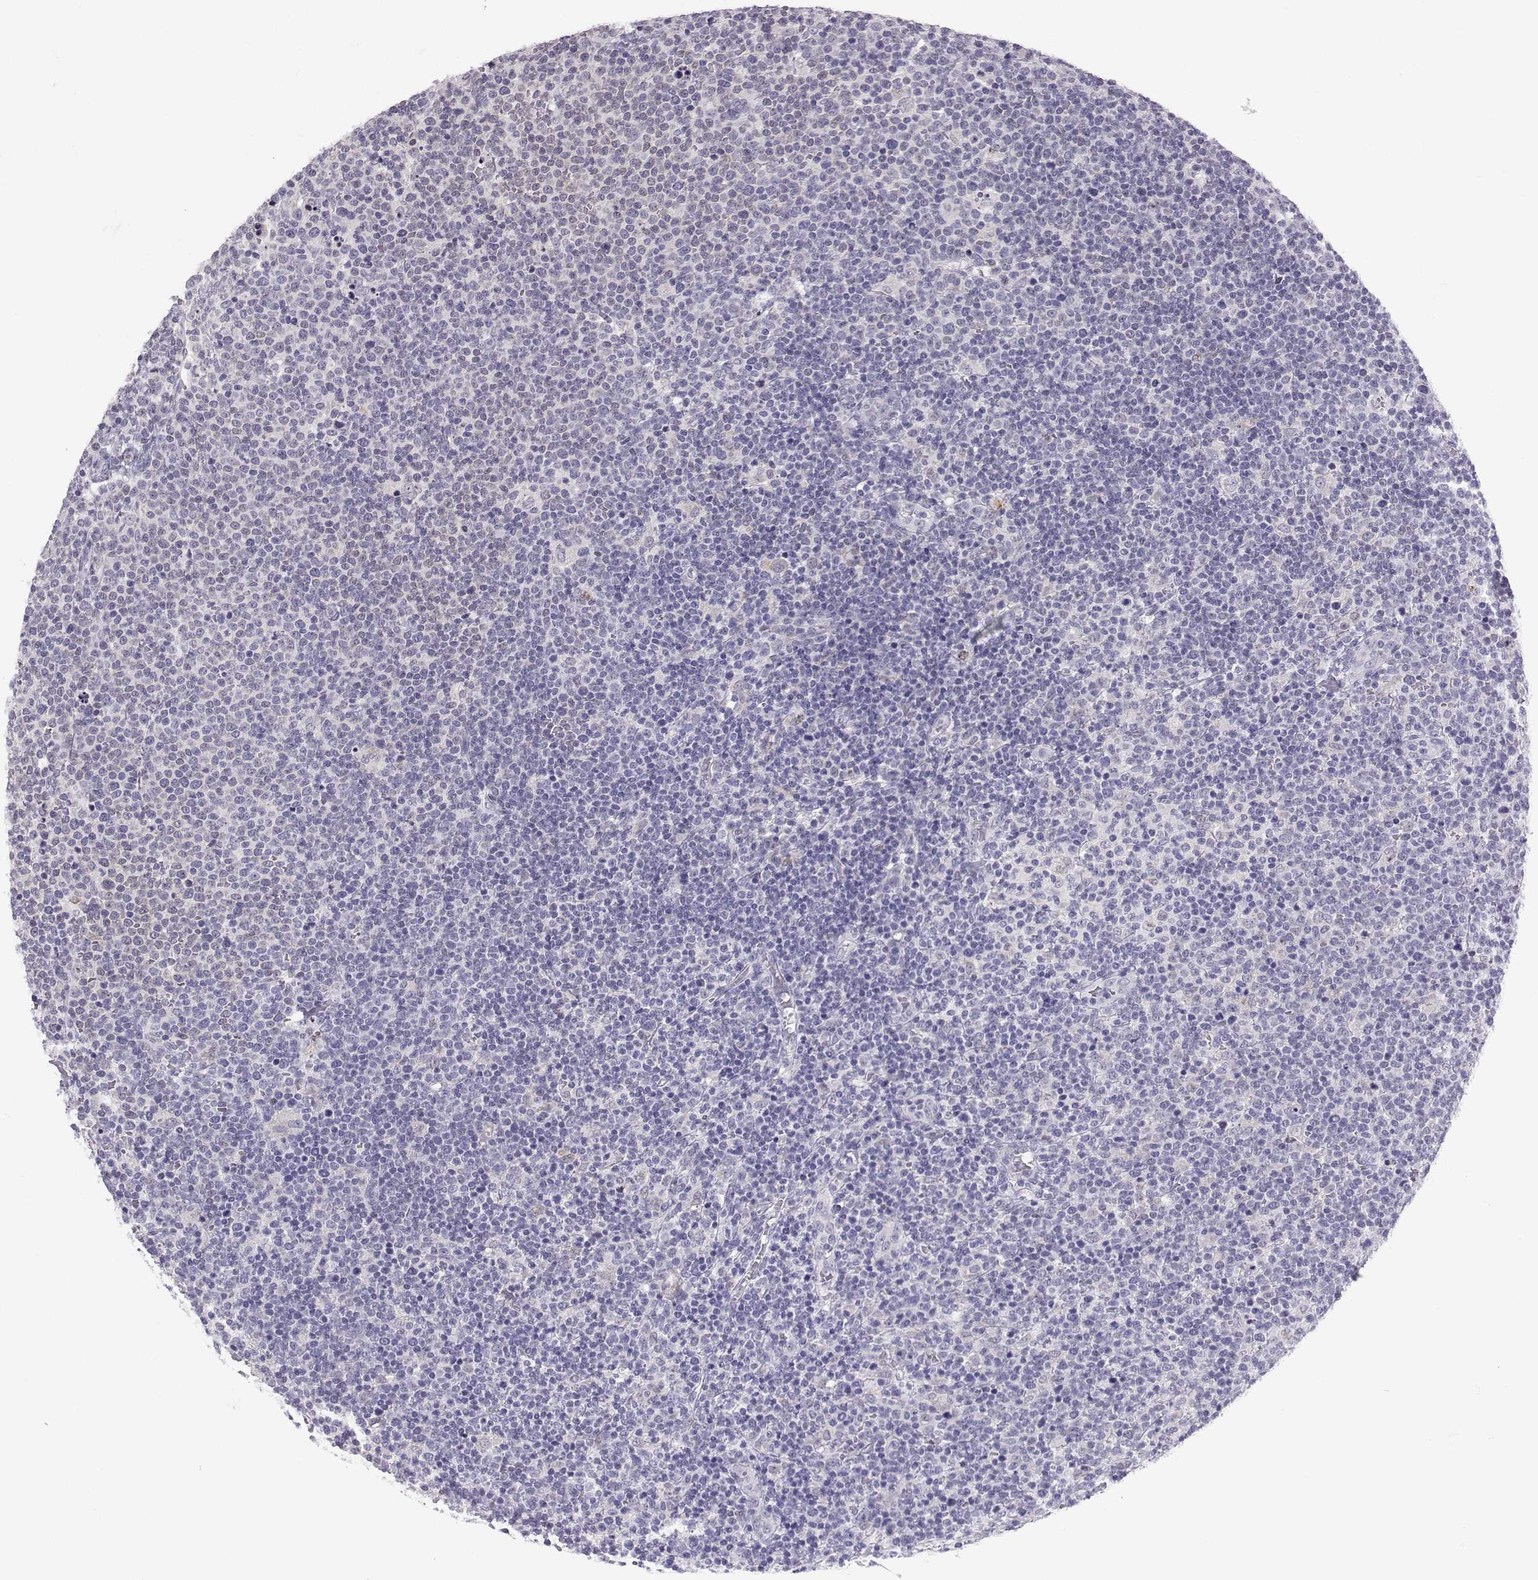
{"staining": {"intensity": "negative", "quantity": "none", "location": "none"}, "tissue": "lymphoma", "cell_type": "Tumor cells", "image_type": "cancer", "snomed": [{"axis": "morphology", "description": "Malignant lymphoma, non-Hodgkin's type, High grade"}, {"axis": "topography", "description": "Lymph node"}], "caption": "Lymphoma stained for a protein using IHC exhibits no expression tumor cells.", "gene": "TBR1", "patient": {"sex": "male", "age": 61}}